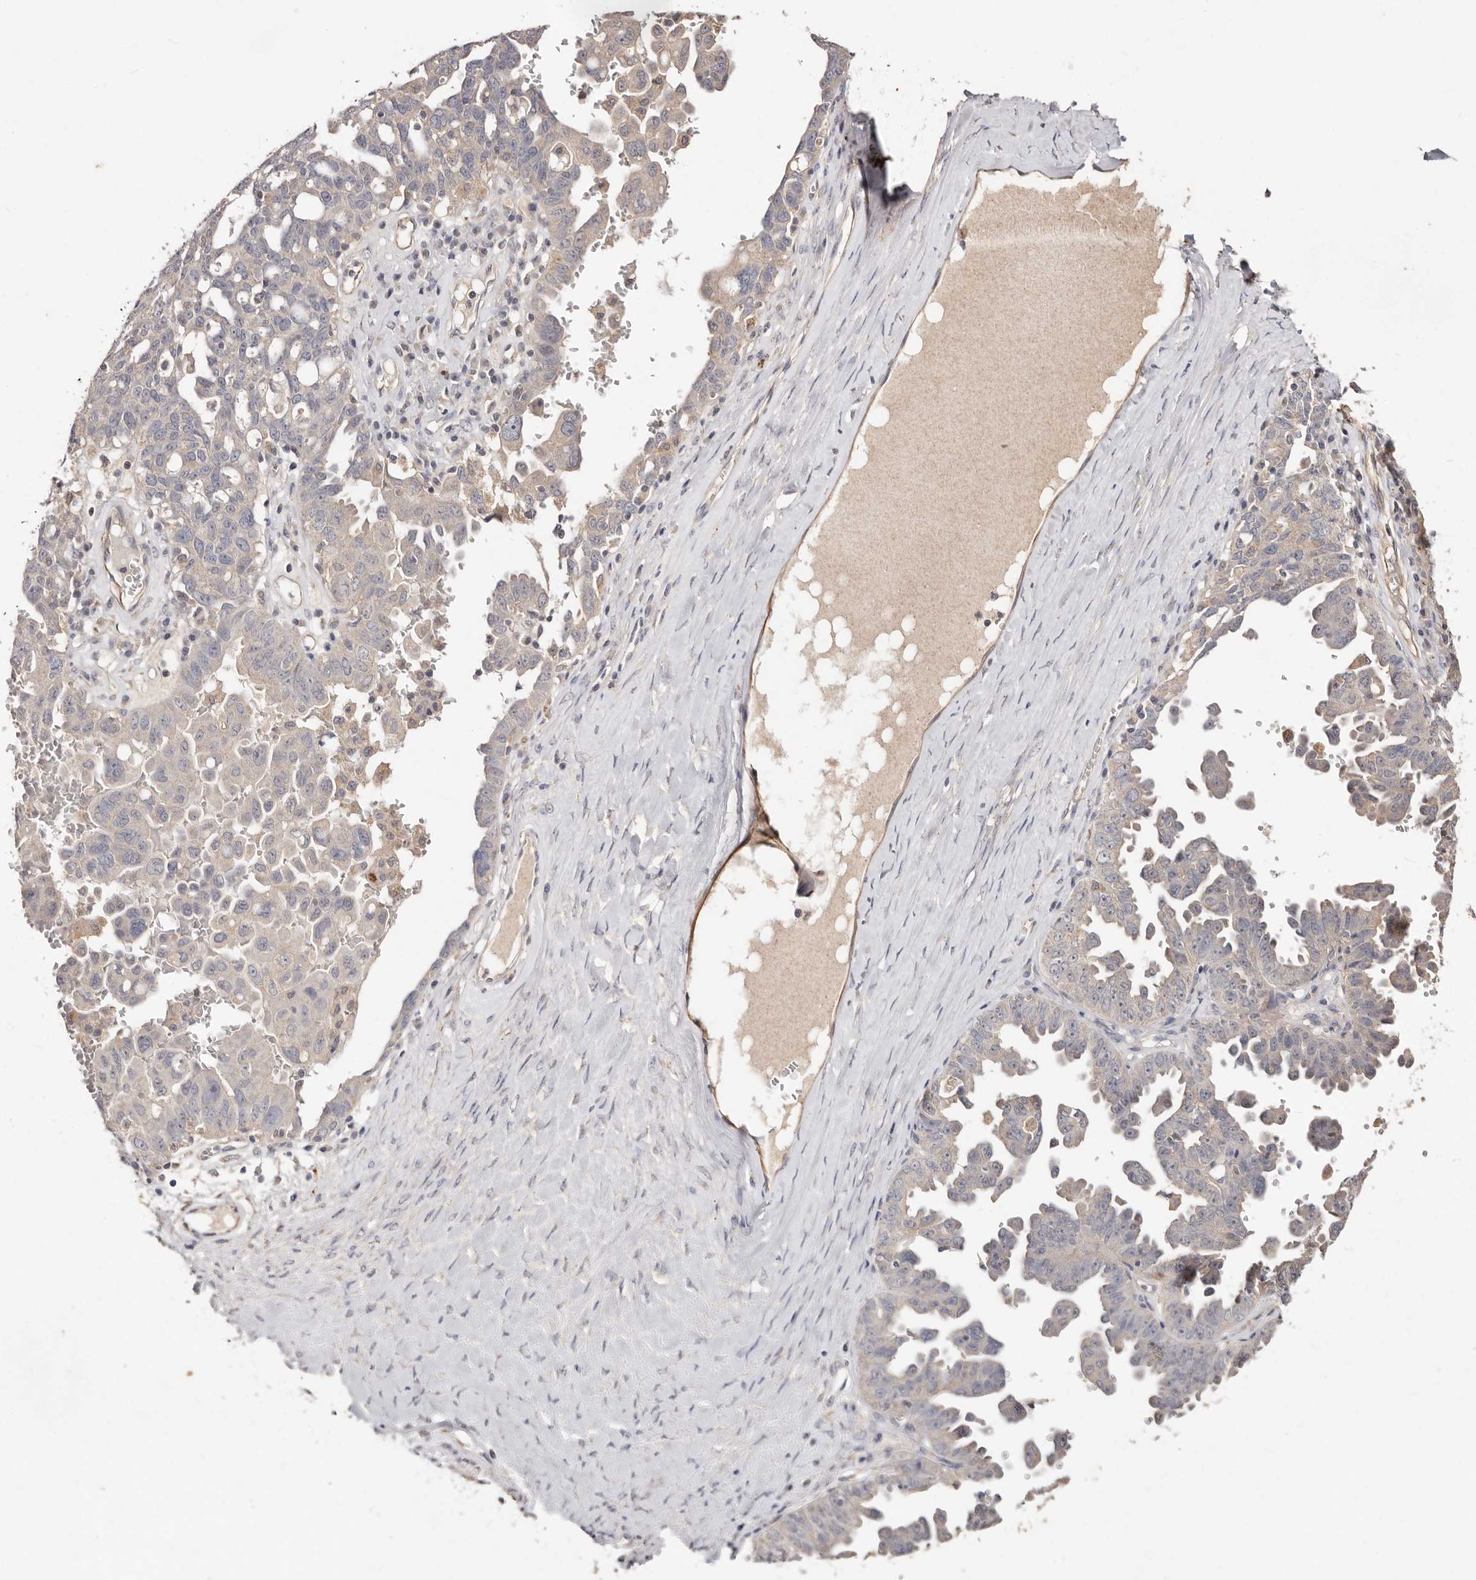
{"staining": {"intensity": "negative", "quantity": "none", "location": "none"}, "tissue": "ovarian cancer", "cell_type": "Tumor cells", "image_type": "cancer", "snomed": [{"axis": "morphology", "description": "Carcinoma, endometroid"}, {"axis": "topography", "description": "Ovary"}], "caption": "An image of ovarian cancer stained for a protein reveals no brown staining in tumor cells.", "gene": "THBS3", "patient": {"sex": "female", "age": 62}}